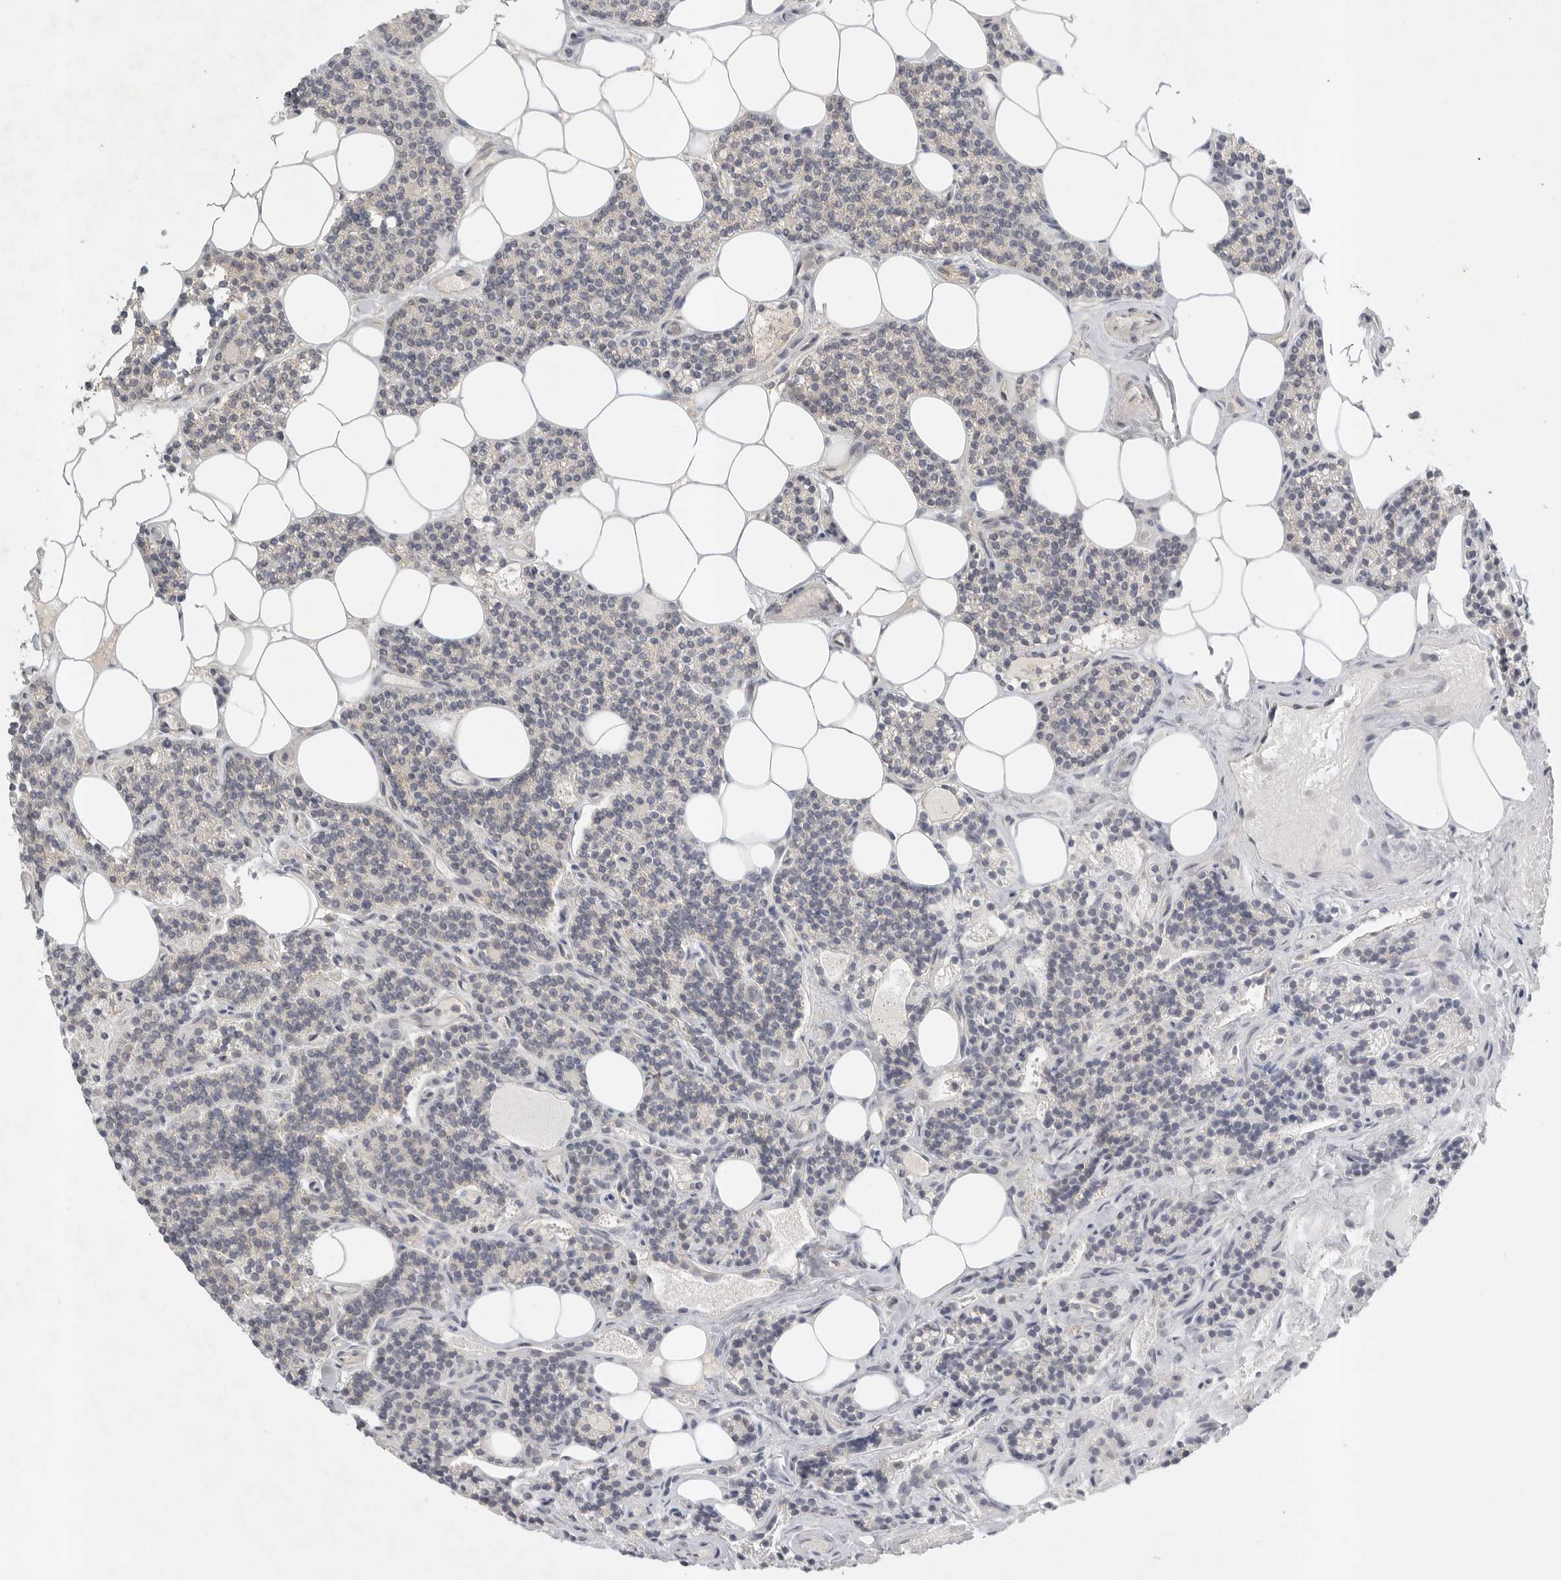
{"staining": {"intensity": "negative", "quantity": "none", "location": "none"}, "tissue": "parathyroid gland", "cell_type": "Glandular cells", "image_type": "normal", "snomed": [{"axis": "morphology", "description": "Normal tissue, NOS"}, {"axis": "topography", "description": "Parathyroid gland"}], "caption": "High magnification brightfield microscopy of unremarkable parathyroid gland stained with DAB (3,3'-diaminobenzidine) (brown) and counterstained with hematoxylin (blue): glandular cells show no significant positivity. The staining is performed using DAB (3,3'-diaminobenzidine) brown chromogen with nuclei counter-stained in using hematoxylin.", "gene": "SLC25A36", "patient": {"sex": "female", "age": 43}}